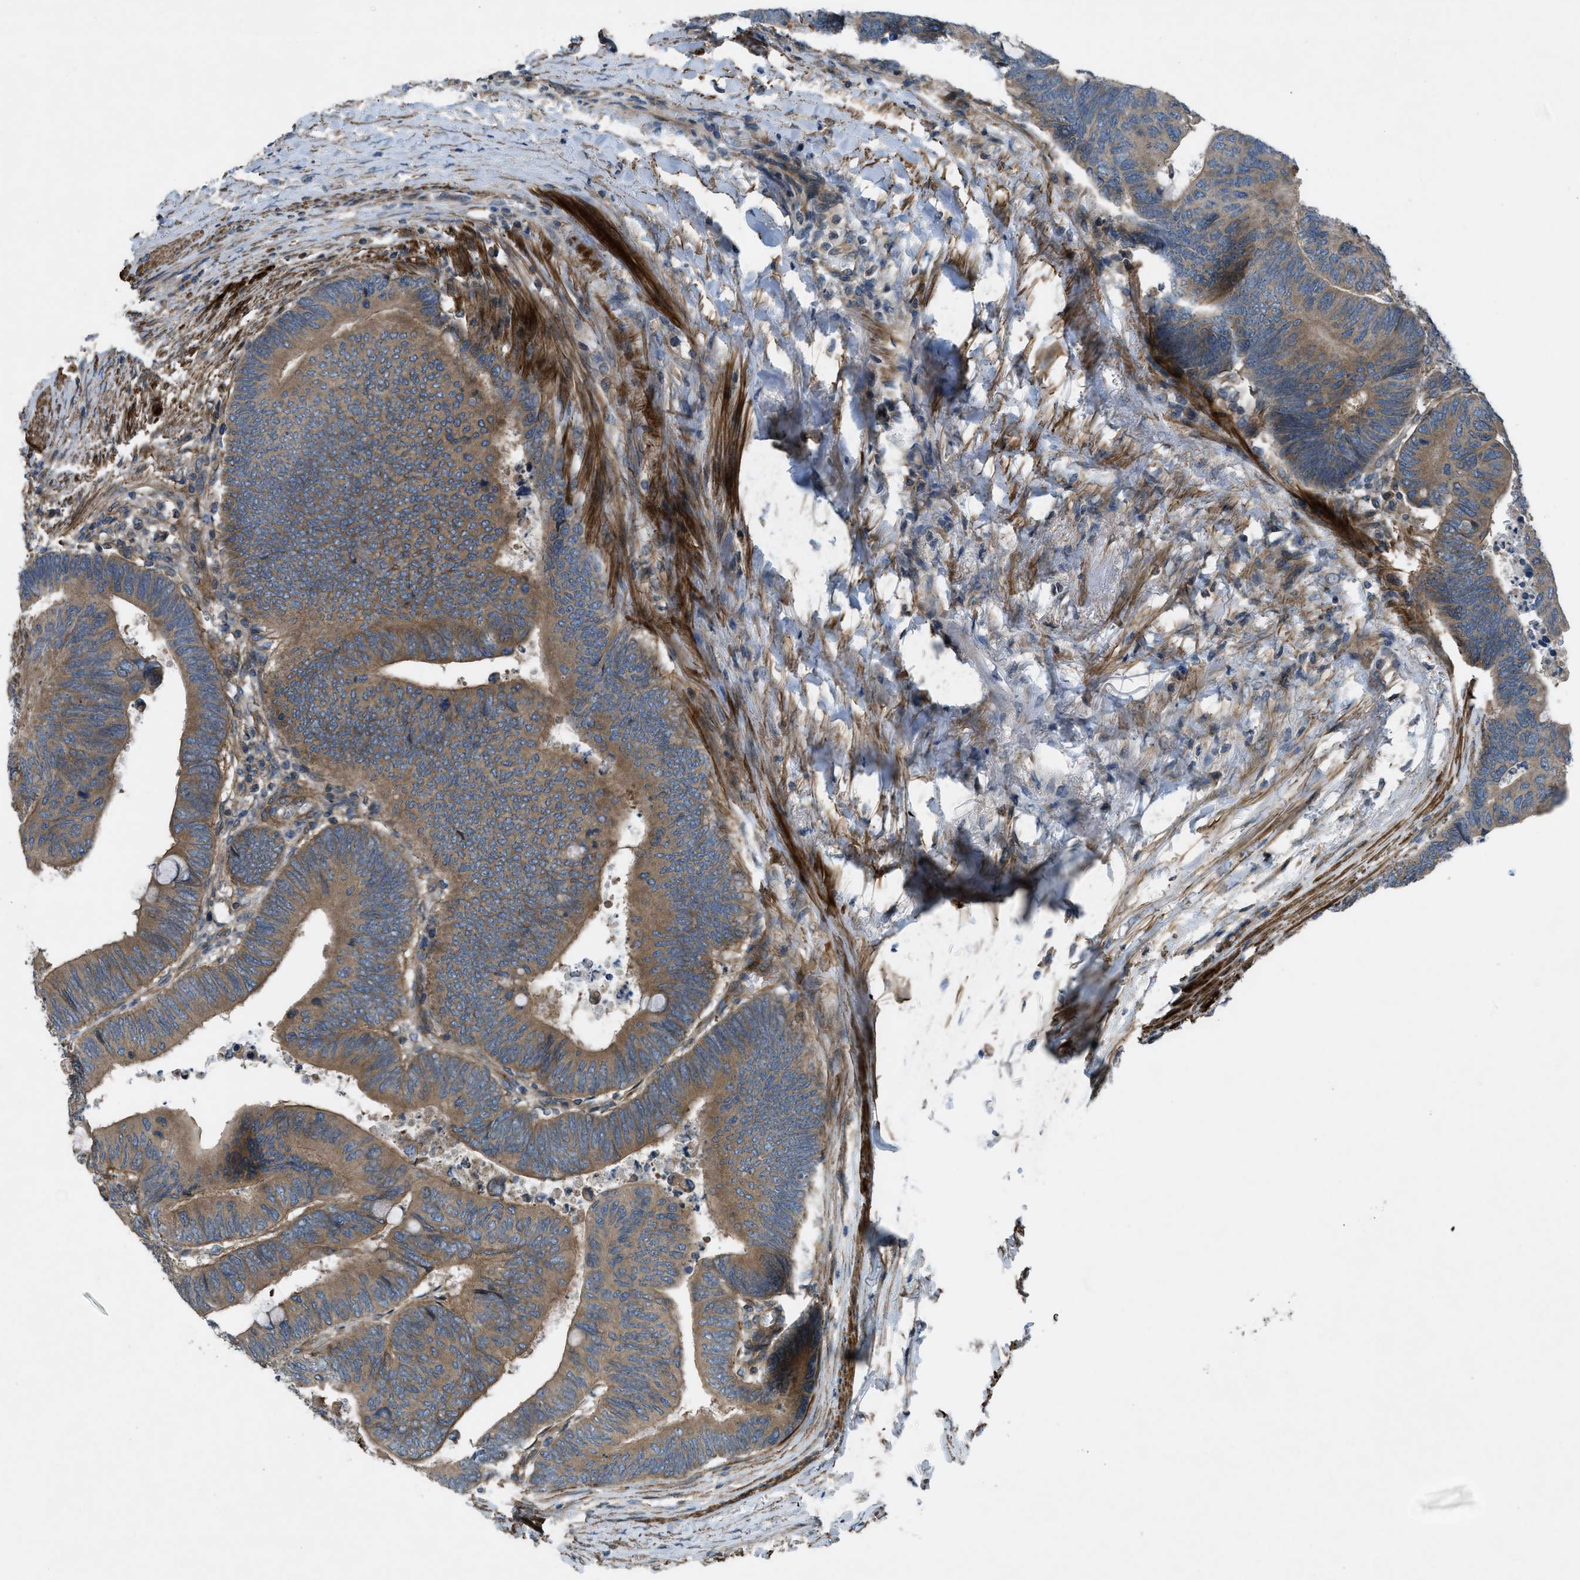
{"staining": {"intensity": "moderate", "quantity": ">75%", "location": "cytoplasmic/membranous"}, "tissue": "colorectal cancer", "cell_type": "Tumor cells", "image_type": "cancer", "snomed": [{"axis": "morphology", "description": "Normal tissue, NOS"}, {"axis": "morphology", "description": "Adenocarcinoma, NOS"}, {"axis": "topography", "description": "Rectum"}, {"axis": "topography", "description": "Peripheral nerve tissue"}], "caption": "Moderate cytoplasmic/membranous positivity is identified in approximately >75% of tumor cells in colorectal cancer (adenocarcinoma).", "gene": "VEZT", "patient": {"sex": "male", "age": 92}}